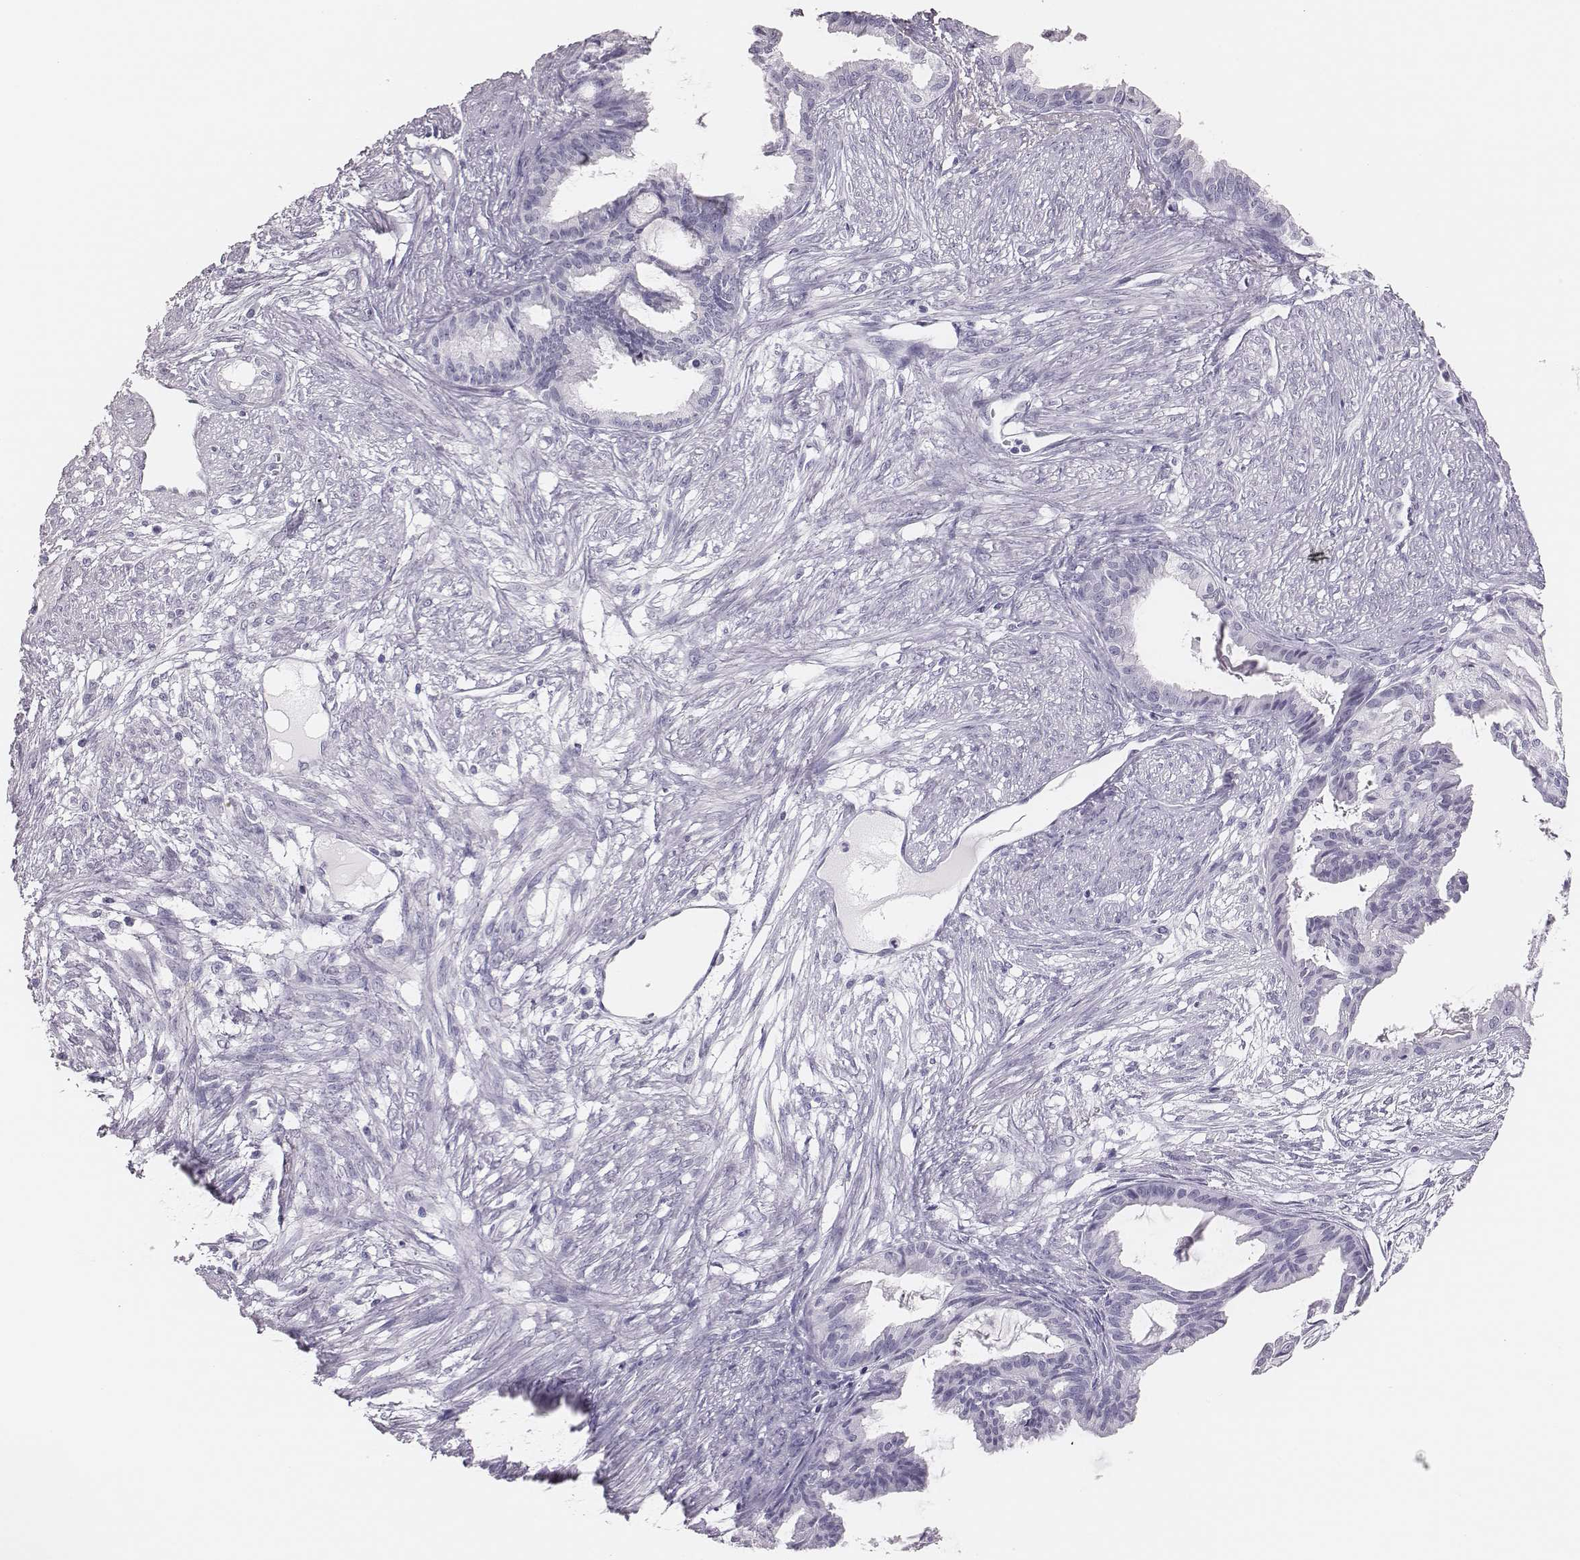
{"staining": {"intensity": "negative", "quantity": "none", "location": "none"}, "tissue": "endometrial cancer", "cell_type": "Tumor cells", "image_type": "cancer", "snomed": [{"axis": "morphology", "description": "Adenocarcinoma, NOS"}, {"axis": "topography", "description": "Endometrium"}], "caption": "High magnification brightfield microscopy of endometrial cancer (adenocarcinoma) stained with DAB (brown) and counterstained with hematoxylin (blue): tumor cells show no significant expression. The staining is performed using DAB (3,3'-diaminobenzidine) brown chromogen with nuclei counter-stained in using hematoxylin.", "gene": "H1-6", "patient": {"sex": "female", "age": 86}}